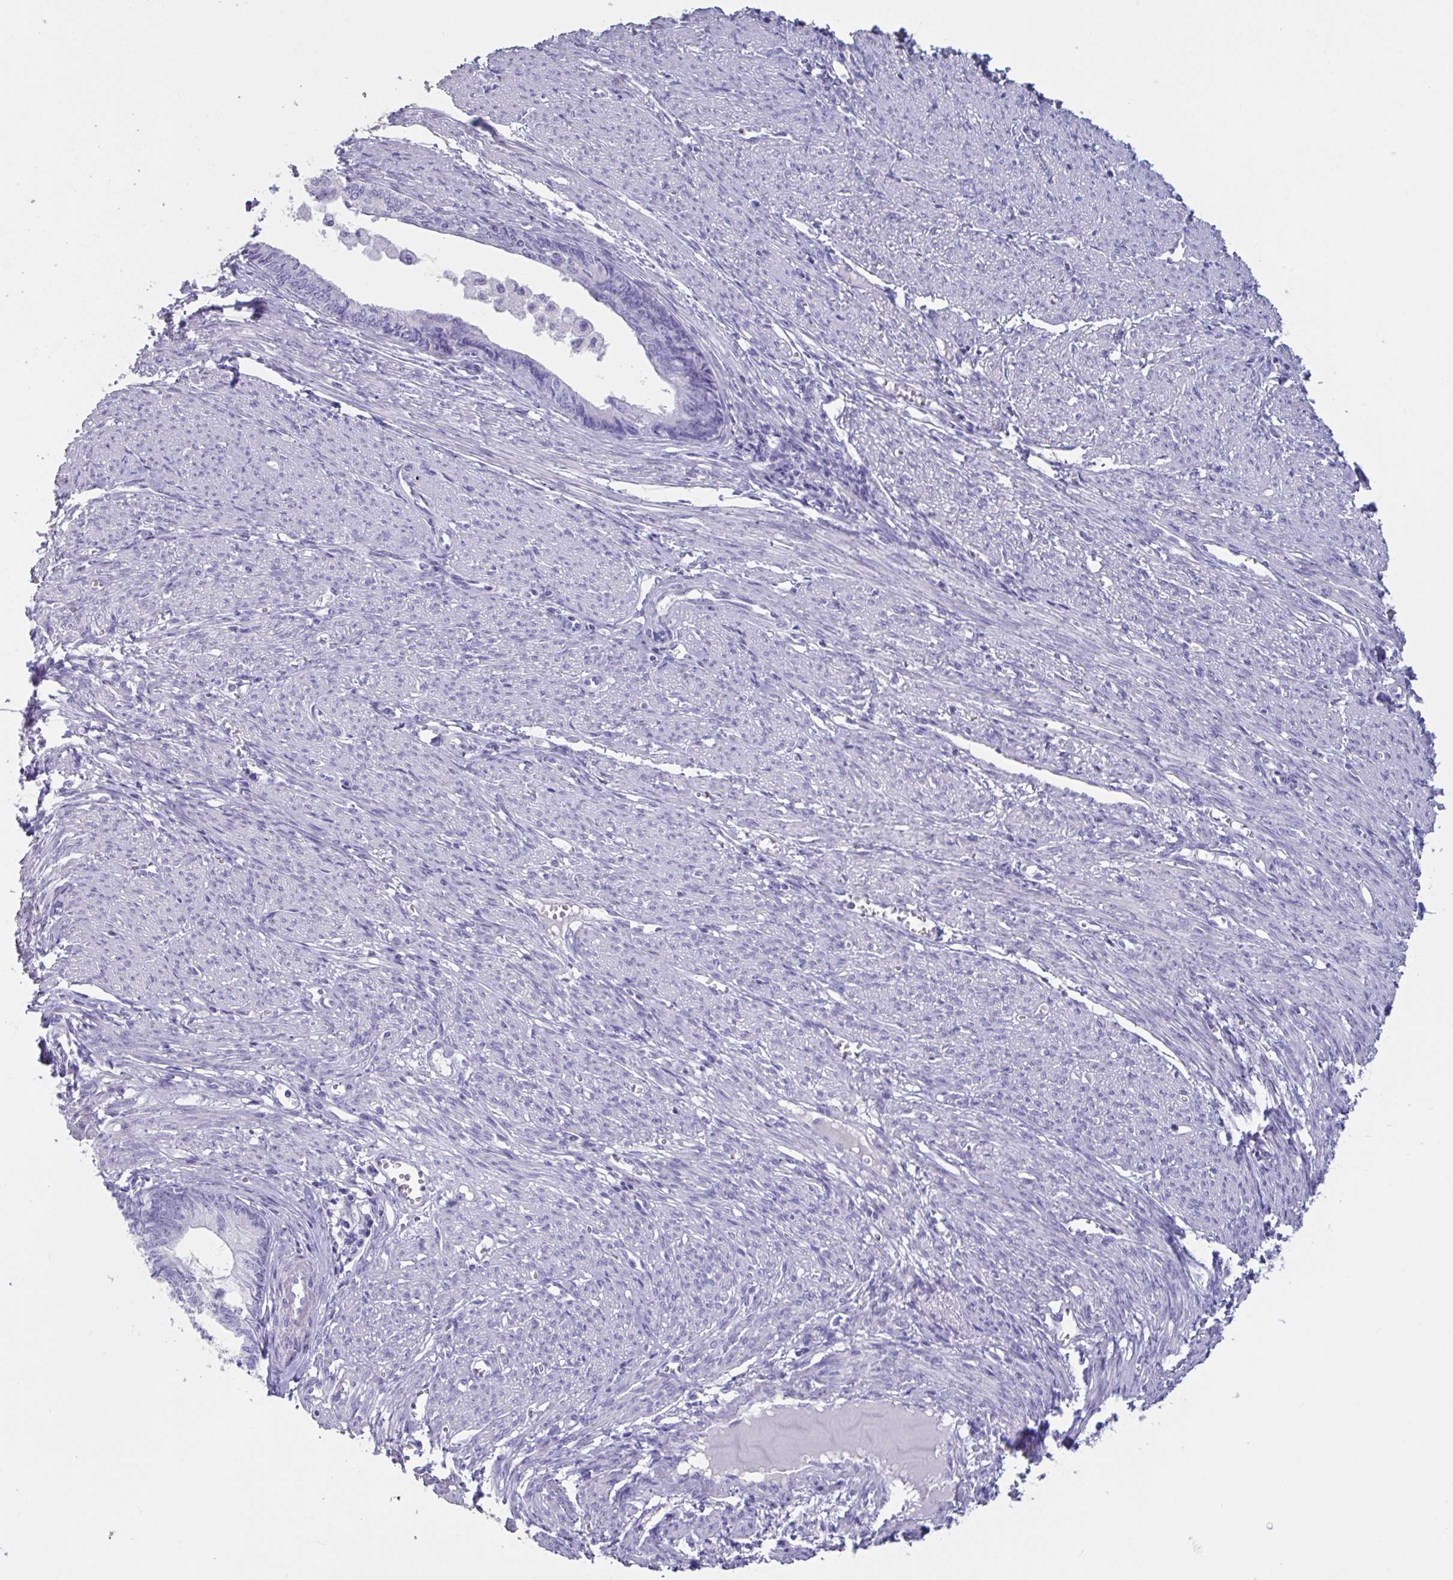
{"staining": {"intensity": "negative", "quantity": "none", "location": "none"}, "tissue": "endometrial cancer", "cell_type": "Tumor cells", "image_type": "cancer", "snomed": [{"axis": "morphology", "description": "Adenocarcinoma, NOS"}, {"axis": "topography", "description": "Endometrium"}], "caption": "DAB immunohistochemical staining of human endometrial cancer displays no significant staining in tumor cells.", "gene": "TNNC1", "patient": {"sex": "female", "age": 68}}